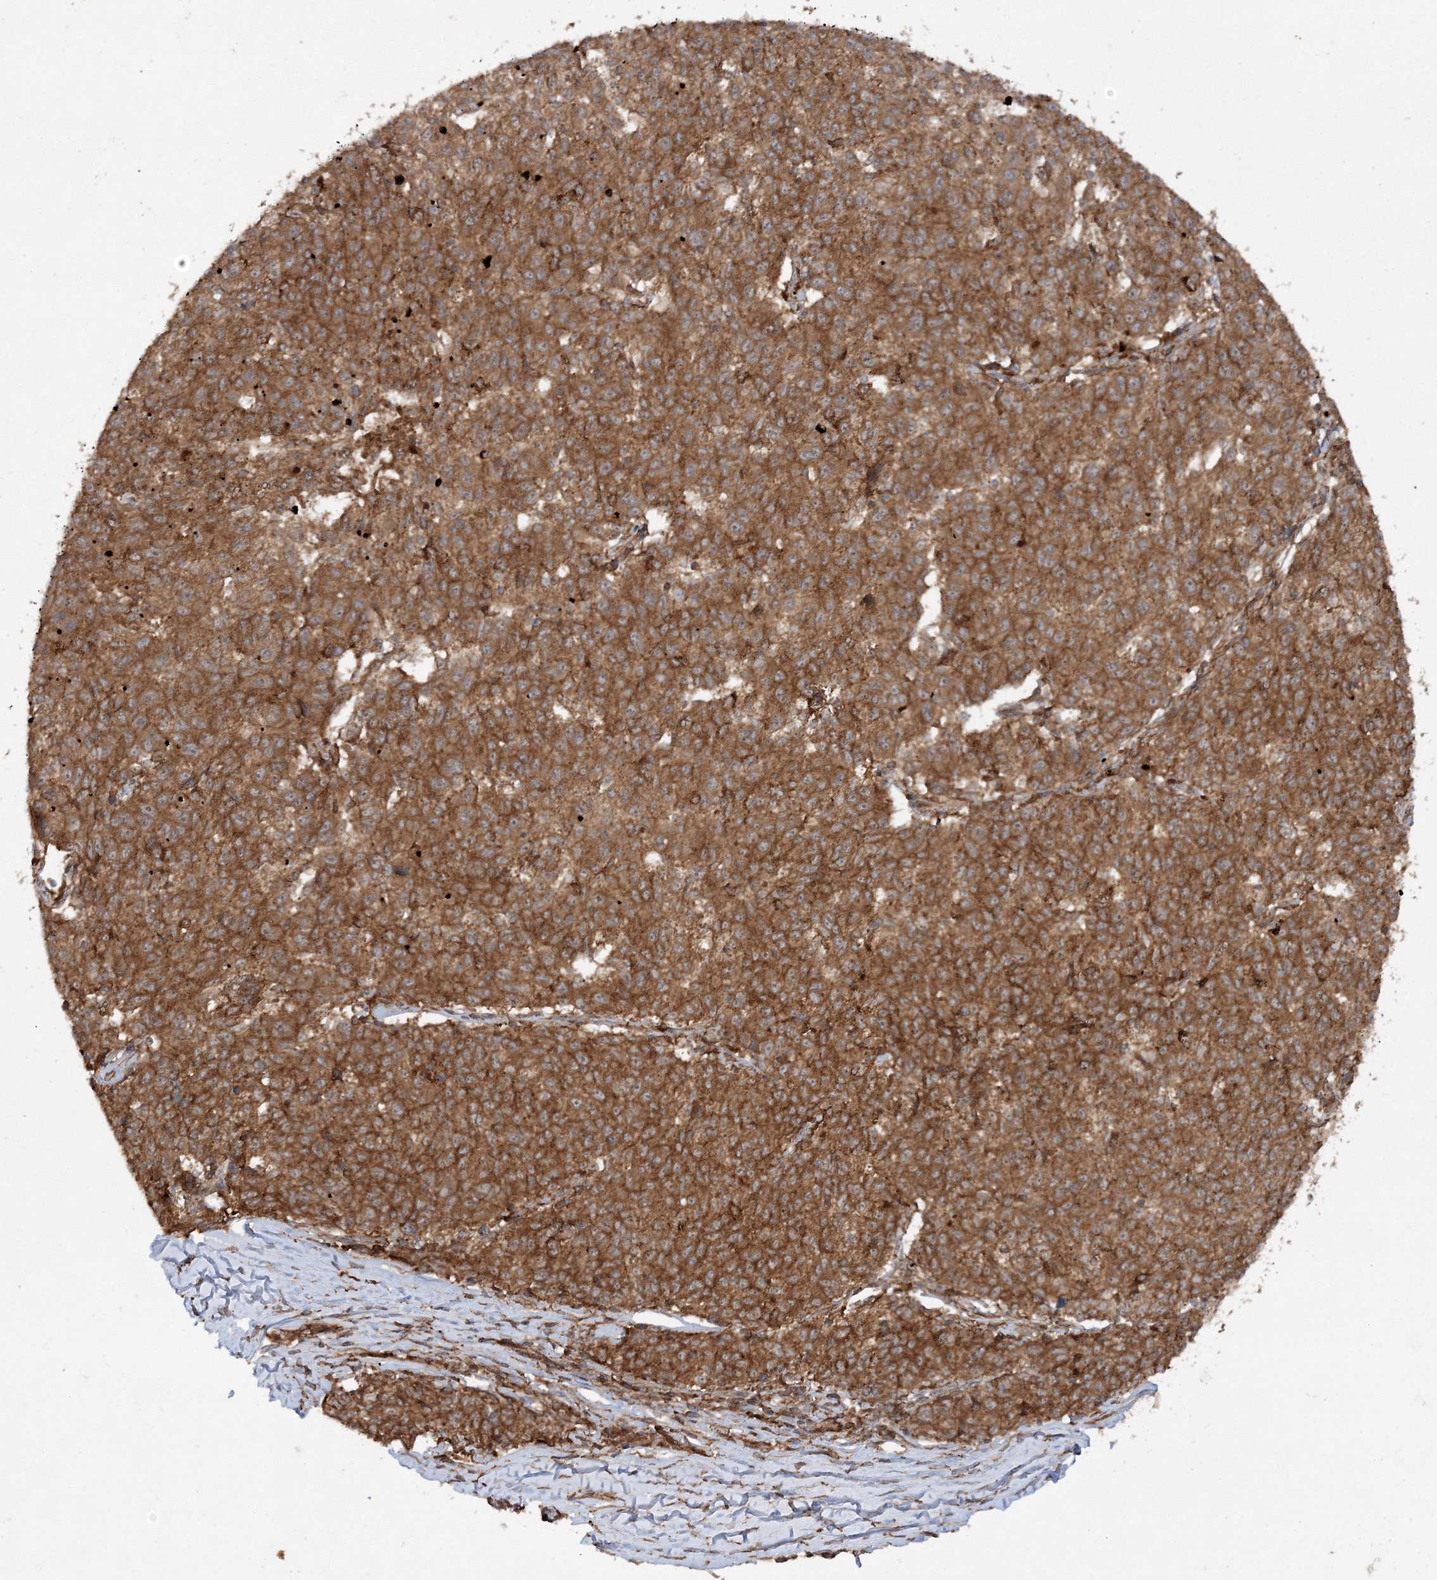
{"staining": {"intensity": "moderate", "quantity": ">75%", "location": "cytoplasmic/membranous"}, "tissue": "melanoma", "cell_type": "Tumor cells", "image_type": "cancer", "snomed": [{"axis": "morphology", "description": "Malignant melanoma, NOS"}, {"axis": "topography", "description": "Skin"}], "caption": "Melanoma was stained to show a protein in brown. There is medium levels of moderate cytoplasmic/membranous positivity in approximately >75% of tumor cells.", "gene": "WDR37", "patient": {"sex": "female", "age": 72}}